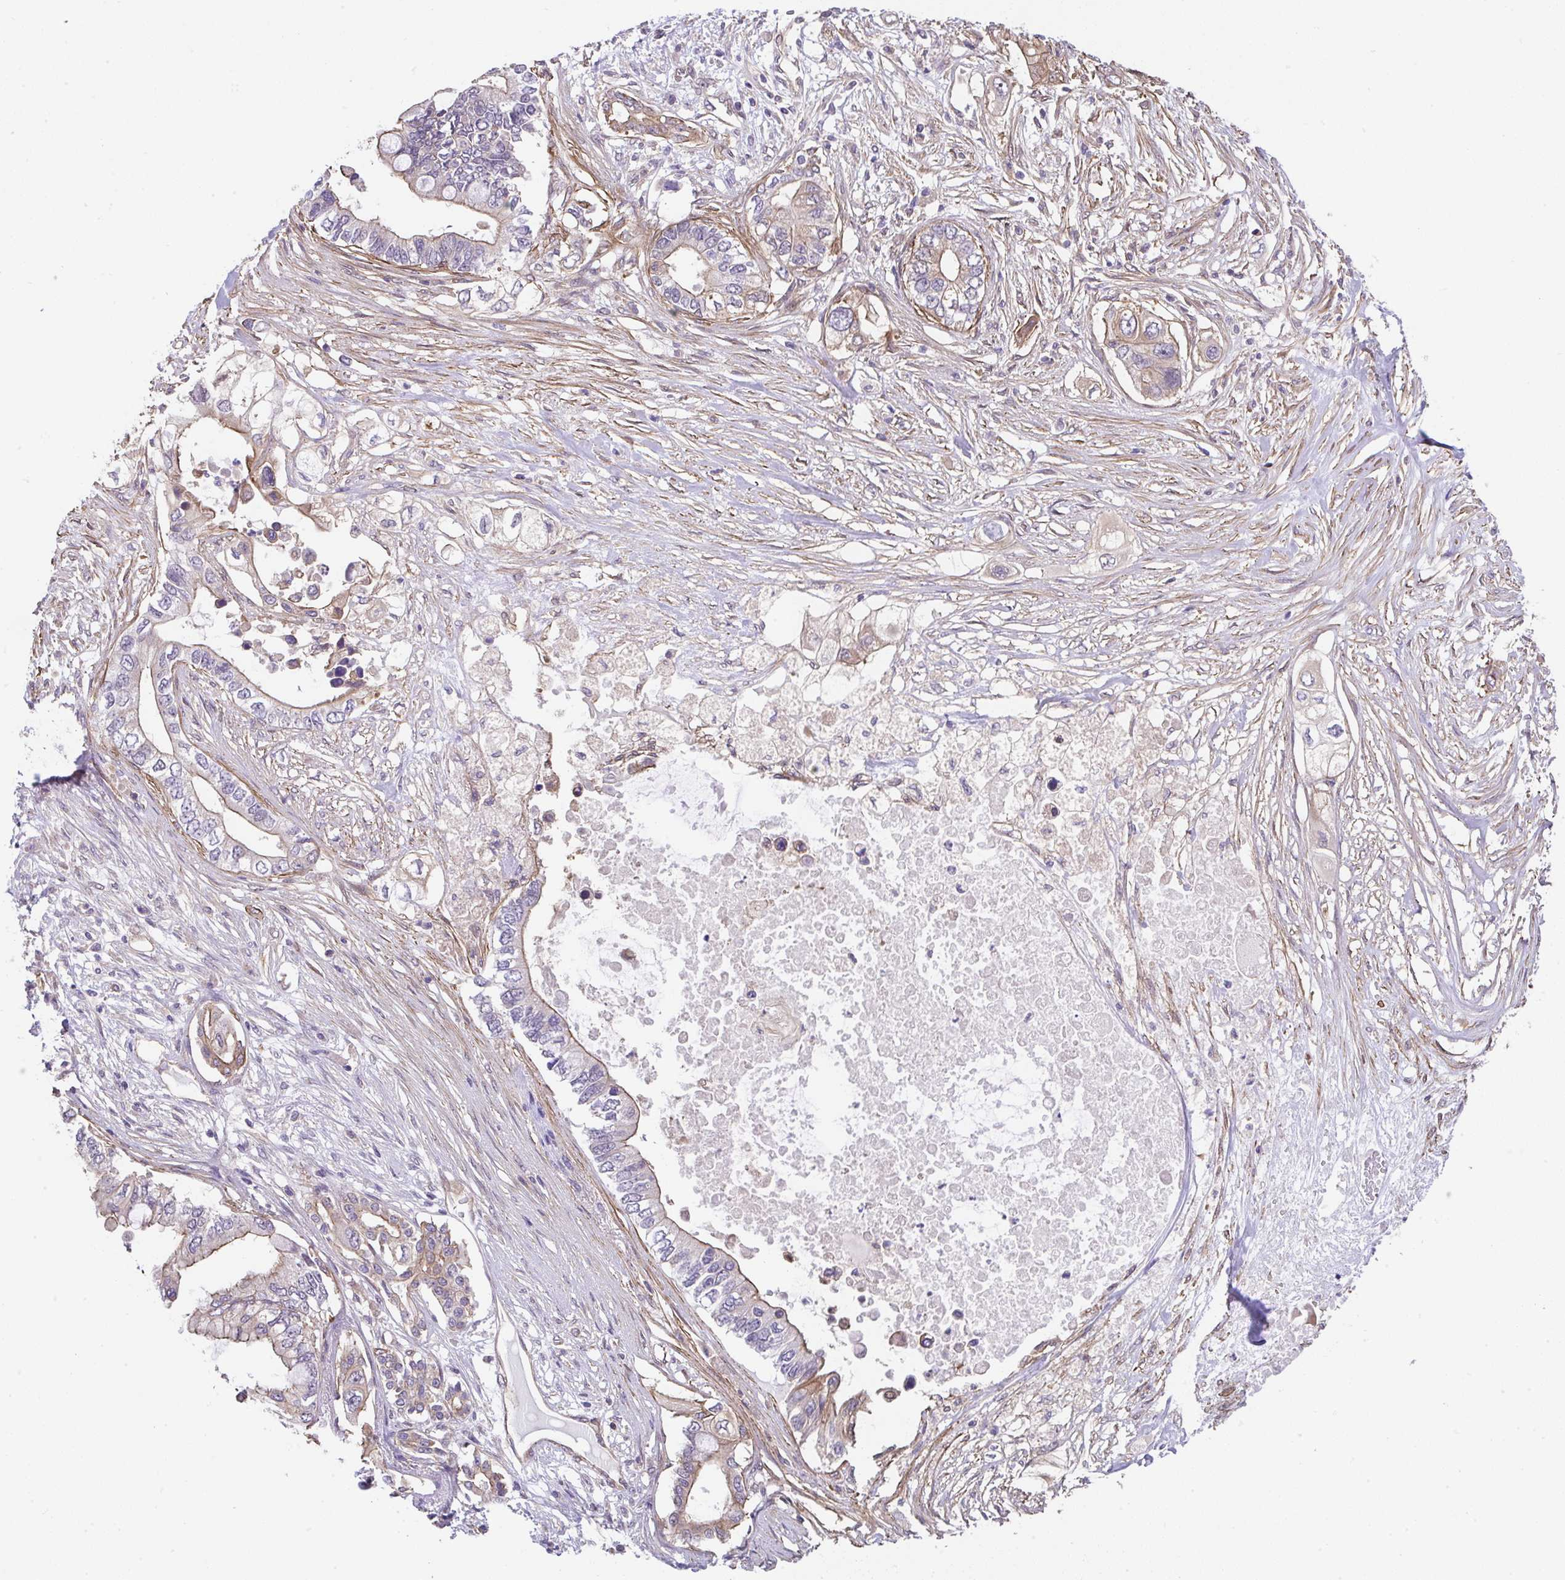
{"staining": {"intensity": "moderate", "quantity": "25%-75%", "location": "cytoplasmic/membranous"}, "tissue": "pancreatic cancer", "cell_type": "Tumor cells", "image_type": "cancer", "snomed": [{"axis": "morphology", "description": "Adenocarcinoma, NOS"}, {"axis": "topography", "description": "Pancreas"}], "caption": "Brown immunohistochemical staining in pancreatic cancer shows moderate cytoplasmic/membranous positivity in about 25%-75% of tumor cells.", "gene": "ZNF696", "patient": {"sex": "female", "age": 63}}